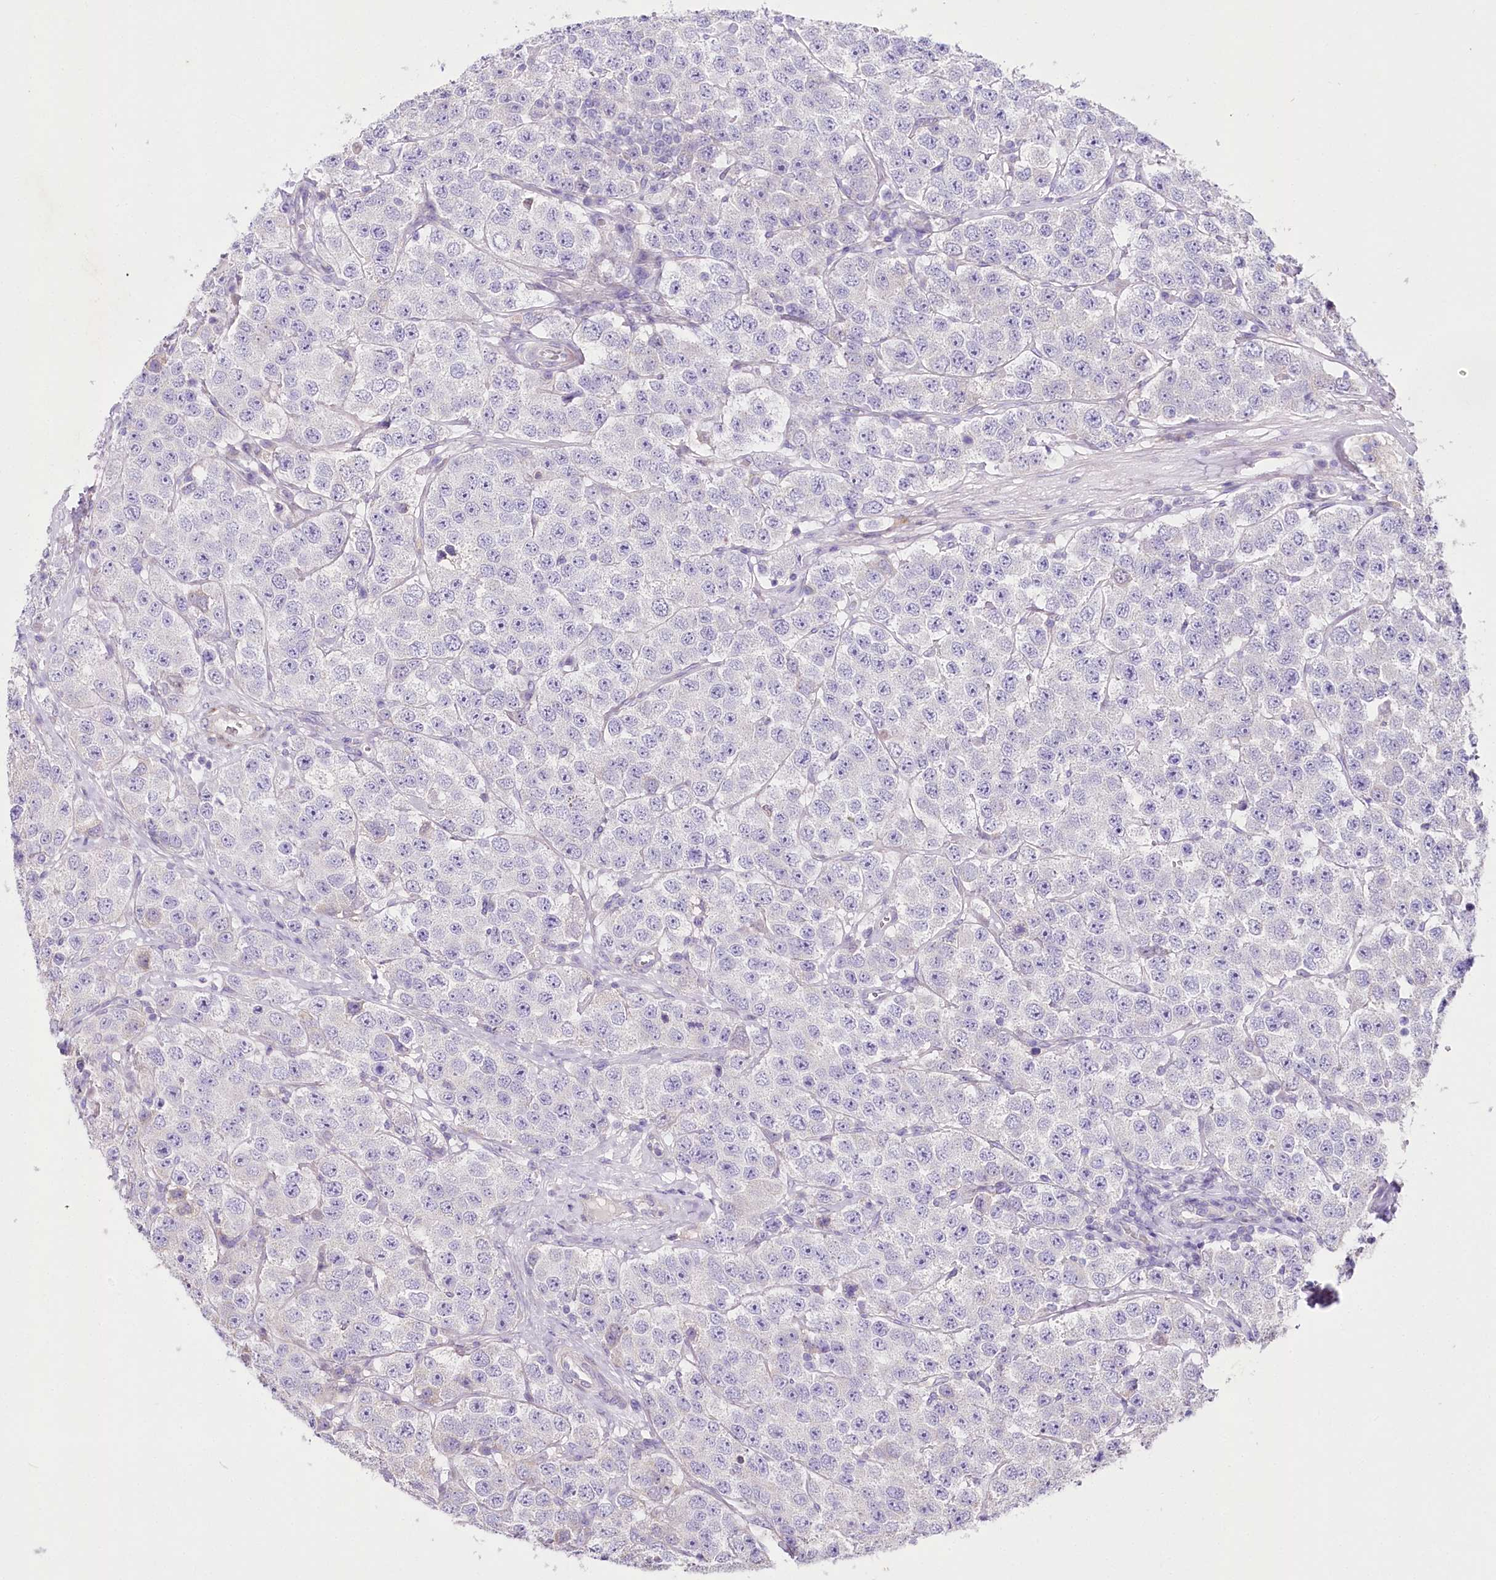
{"staining": {"intensity": "negative", "quantity": "none", "location": "none"}, "tissue": "testis cancer", "cell_type": "Tumor cells", "image_type": "cancer", "snomed": [{"axis": "morphology", "description": "Seminoma, NOS"}, {"axis": "topography", "description": "Testis"}], "caption": "IHC histopathology image of seminoma (testis) stained for a protein (brown), which demonstrates no staining in tumor cells. (DAB immunohistochemistry visualized using brightfield microscopy, high magnification).", "gene": "LRRC14B", "patient": {"sex": "male", "age": 28}}